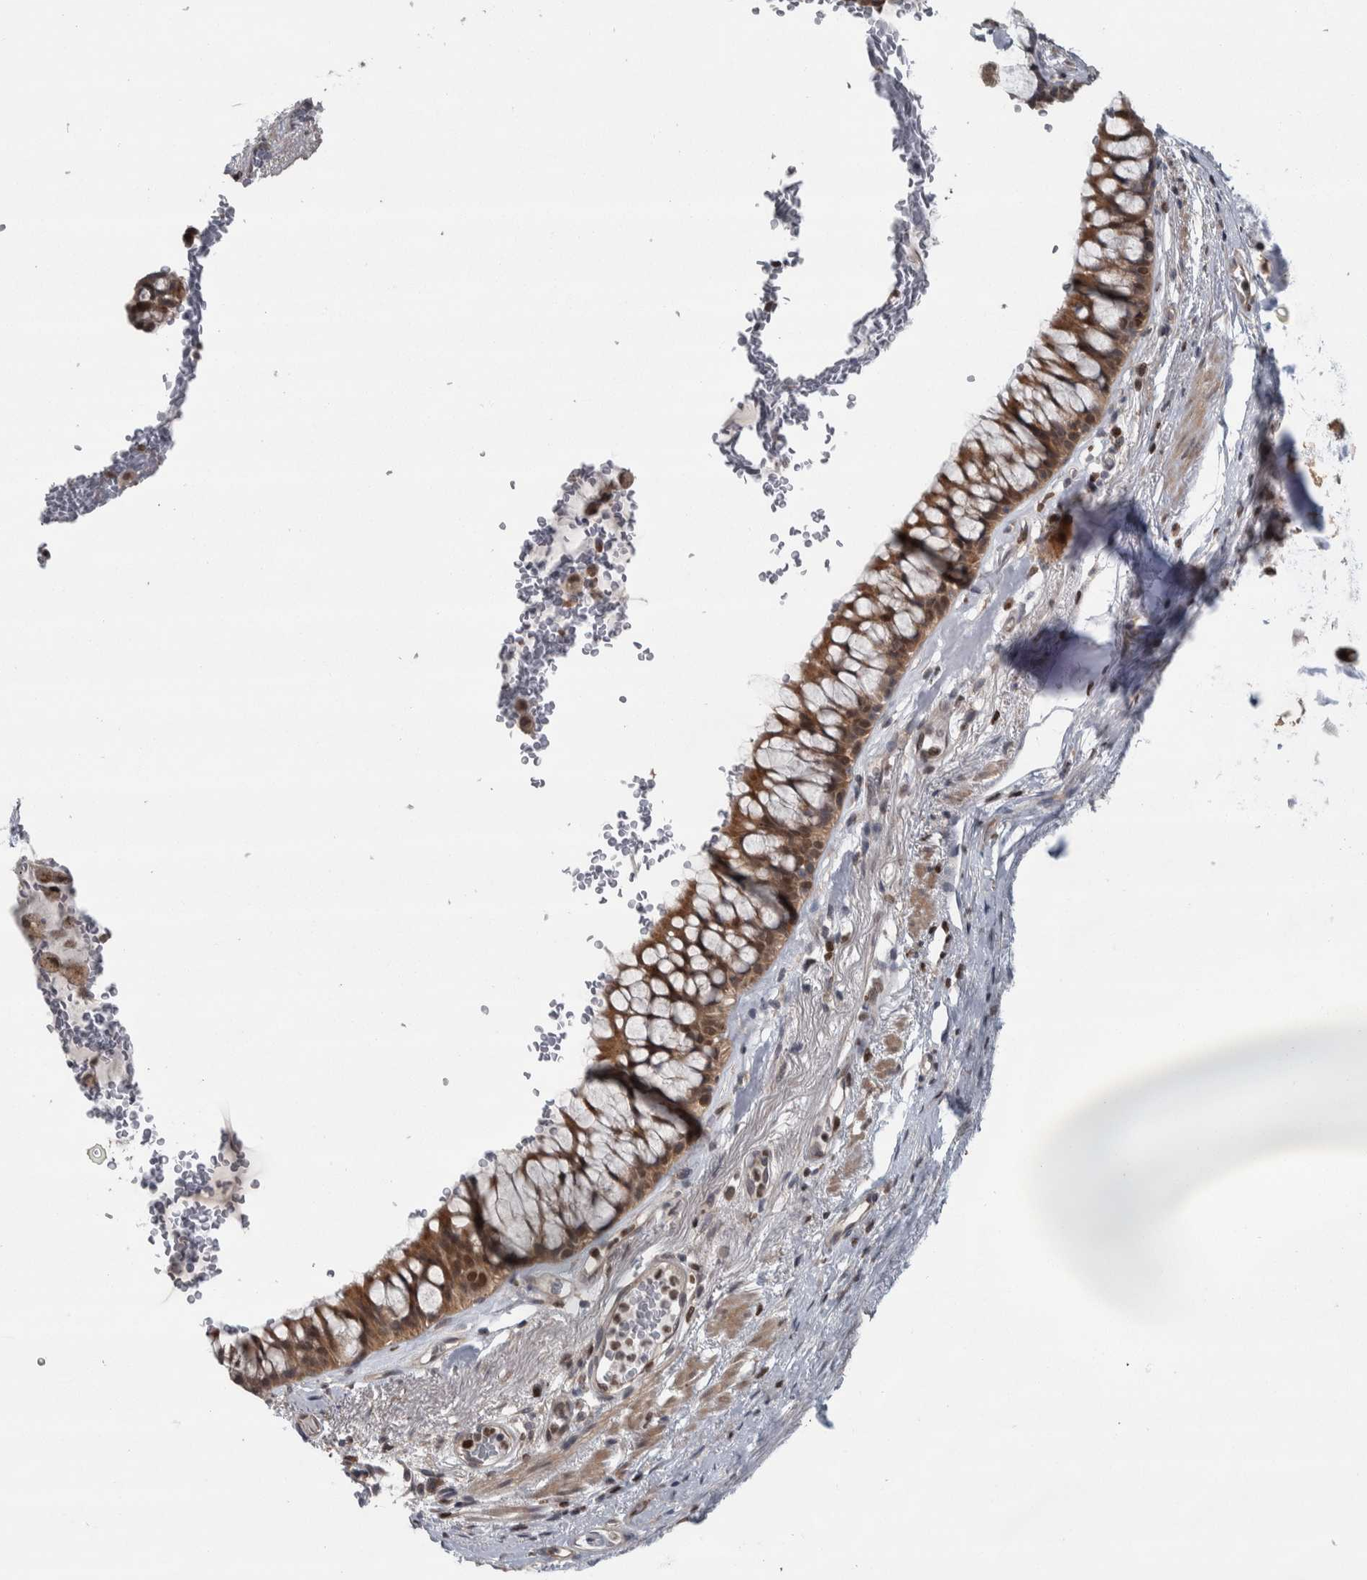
{"staining": {"intensity": "strong", "quantity": ">75%", "location": "cytoplasmic/membranous,nuclear"}, "tissue": "bronchus", "cell_type": "Respiratory epithelial cells", "image_type": "normal", "snomed": [{"axis": "morphology", "description": "Normal tissue, NOS"}, {"axis": "topography", "description": "Cartilage tissue"}, {"axis": "topography", "description": "Bronchus"}], "caption": "Bronchus was stained to show a protein in brown. There is high levels of strong cytoplasmic/membranous,nuclear expression in approximately >75% of respiratory epithelial cells. (brown staining indicates protein expression, while blue staining denotes nuclei).", "gene": "CWC27", "patient": {"sex": "female", "age": 53}}